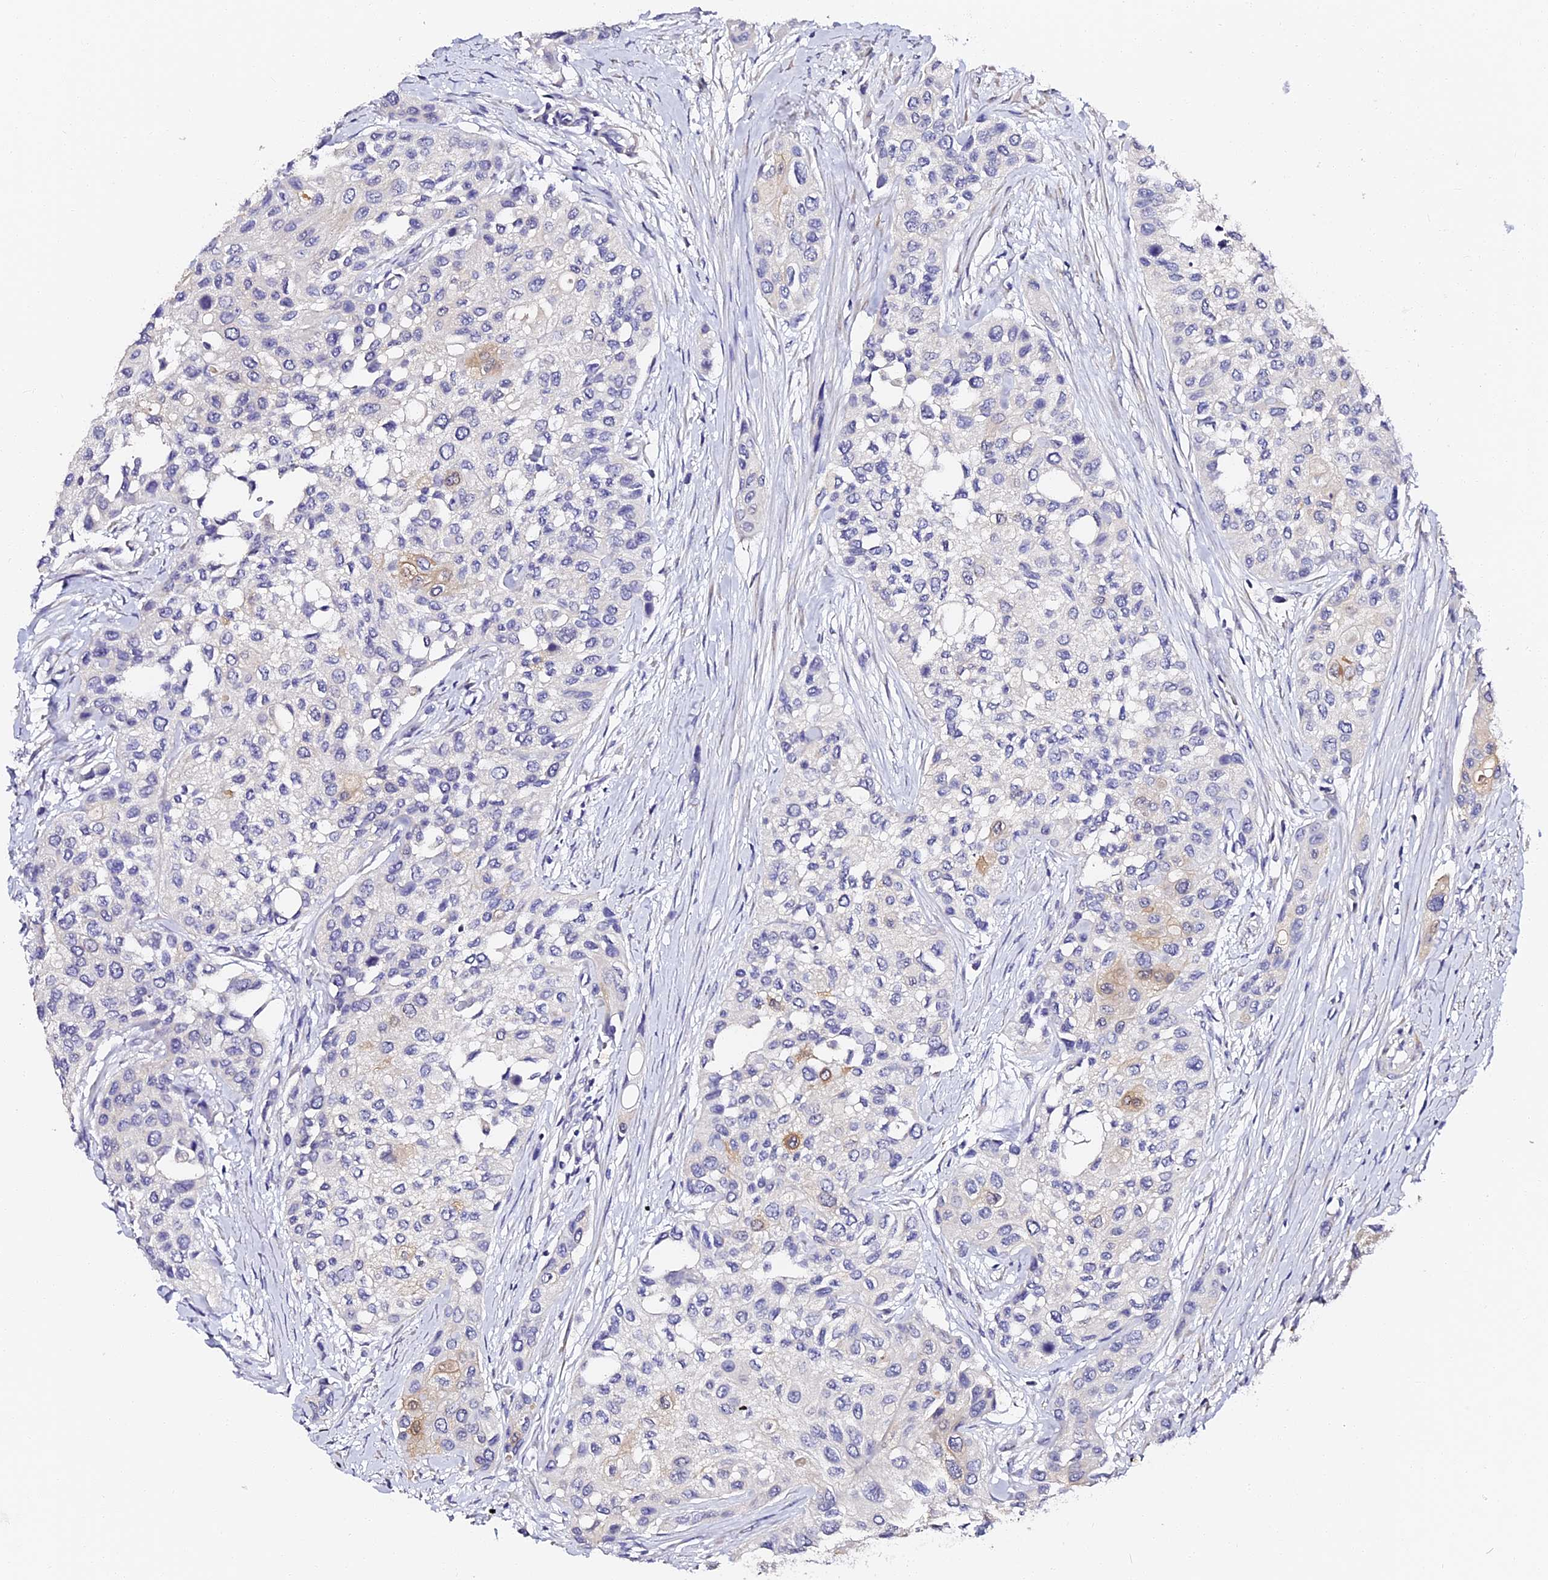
{"staining": {"intensity": "negative", "quantity": "none", "location": "none"}, "tissue": "urothelial cancer", "cell_type": "Tumor cells", "image_type": "cancer", "snomed": [{"axis": "morphology", "description": "Normal tissue, NOS"}, {"axis": "morphology", "description": "Urothelial carcinoma, High grade"}, {"axis": "topography", "description": "Vascular tissue"}, {"axis": "topography", "description": "Urinary bladder"}], "caption": "This is an immunohistochemistry photomicrograph of urothelial cancer. There is no positivity in tumor cells.", "gene": "VPS33B", "patient": {"sex": "female", "age": 56}}